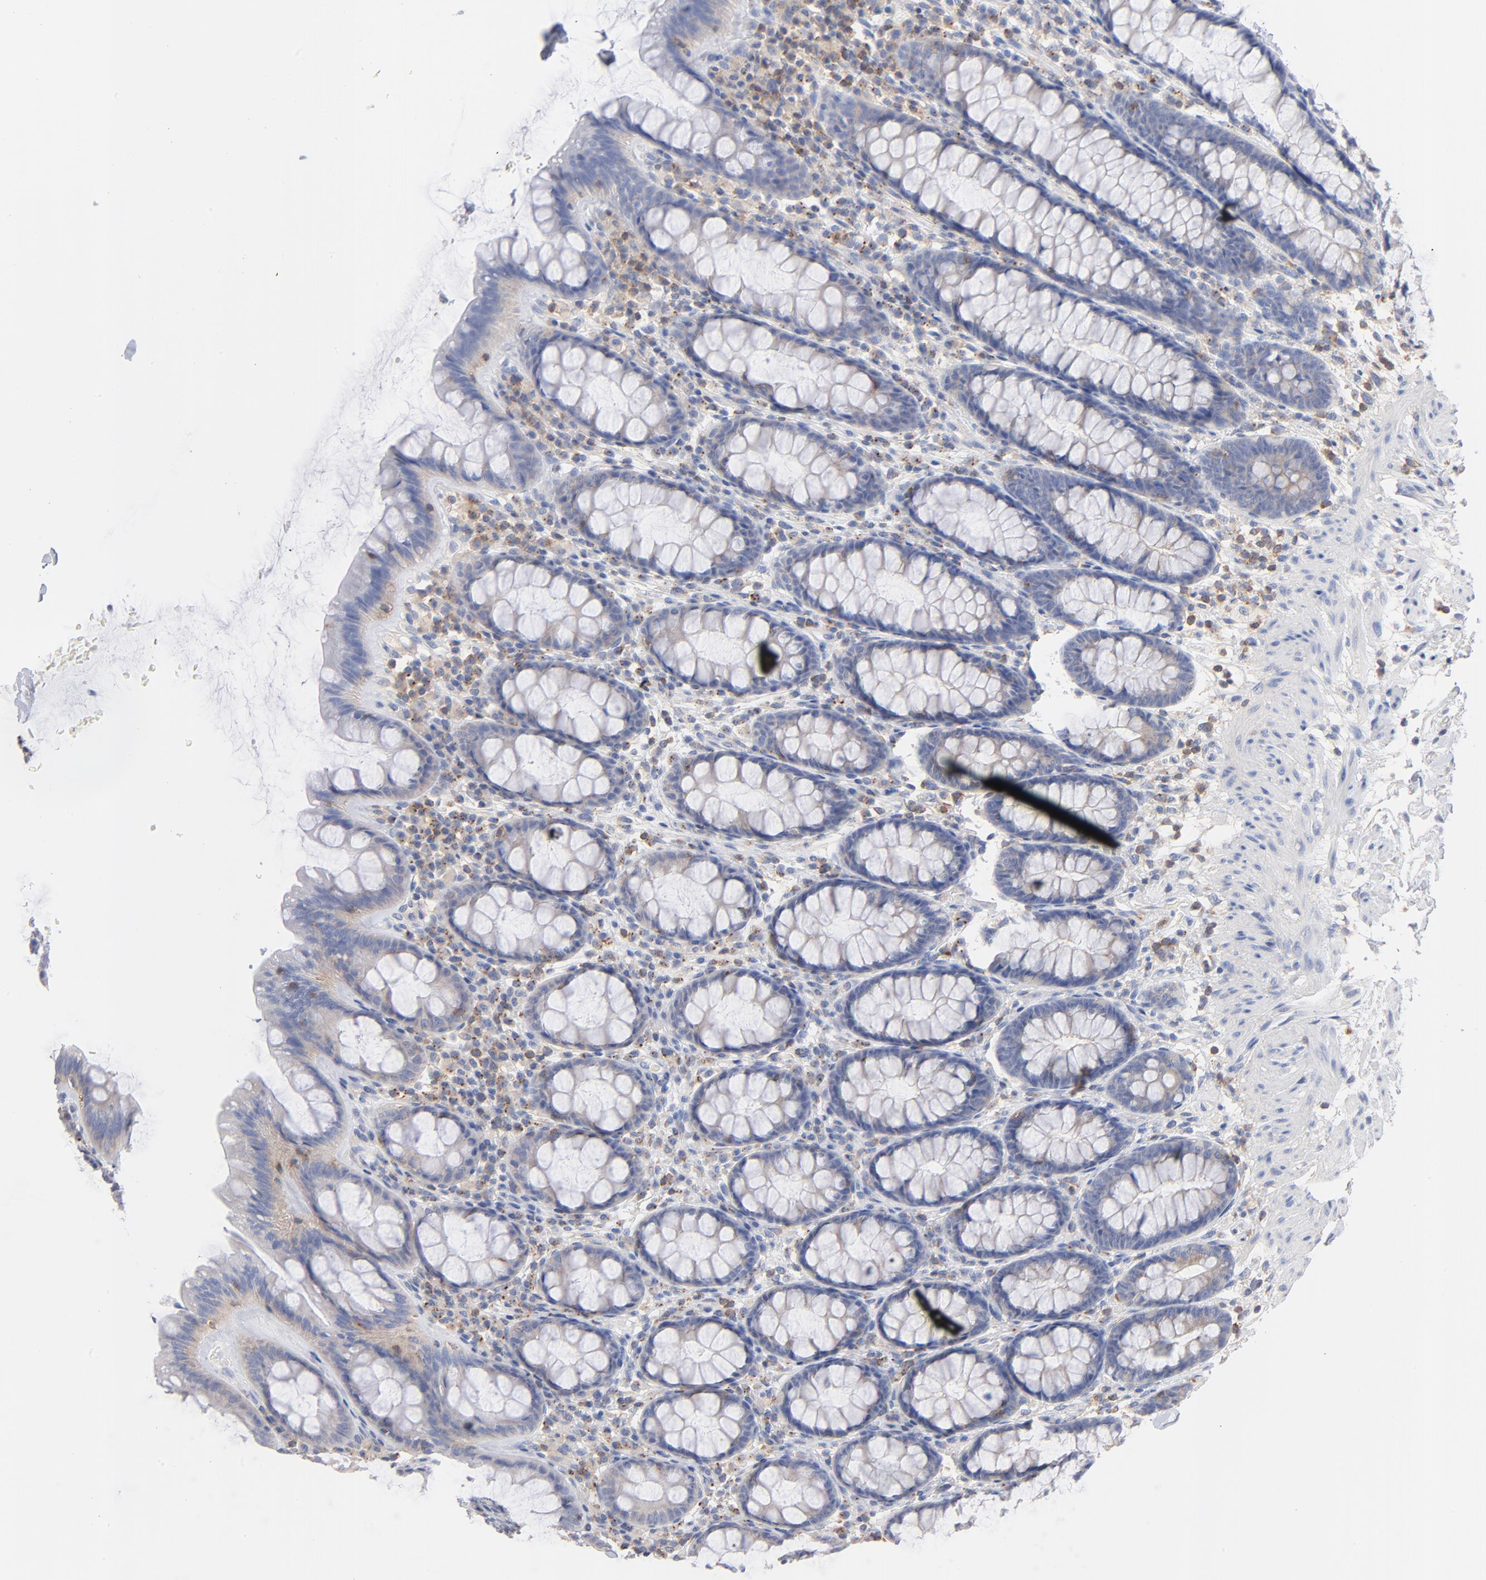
{"staining": {"intensity": "negative", "quantity": "none", "location": "none"}, "tissue": "rectum", "cell_type": "Glandular cells", "image_type": "normal", "snomed": [{"axis": "morphology", "description": "Normal tissue, NOS"}, {"axis": "topography", "description": "Rectum"}], "caption": "DAB immunohistochemical staining of normal rectum displays no significant positivity in glandular cells. Nuclei are stained in blue.", "gene": "SEPTIN11", "patient": {"sex": "male", "age": 92}}